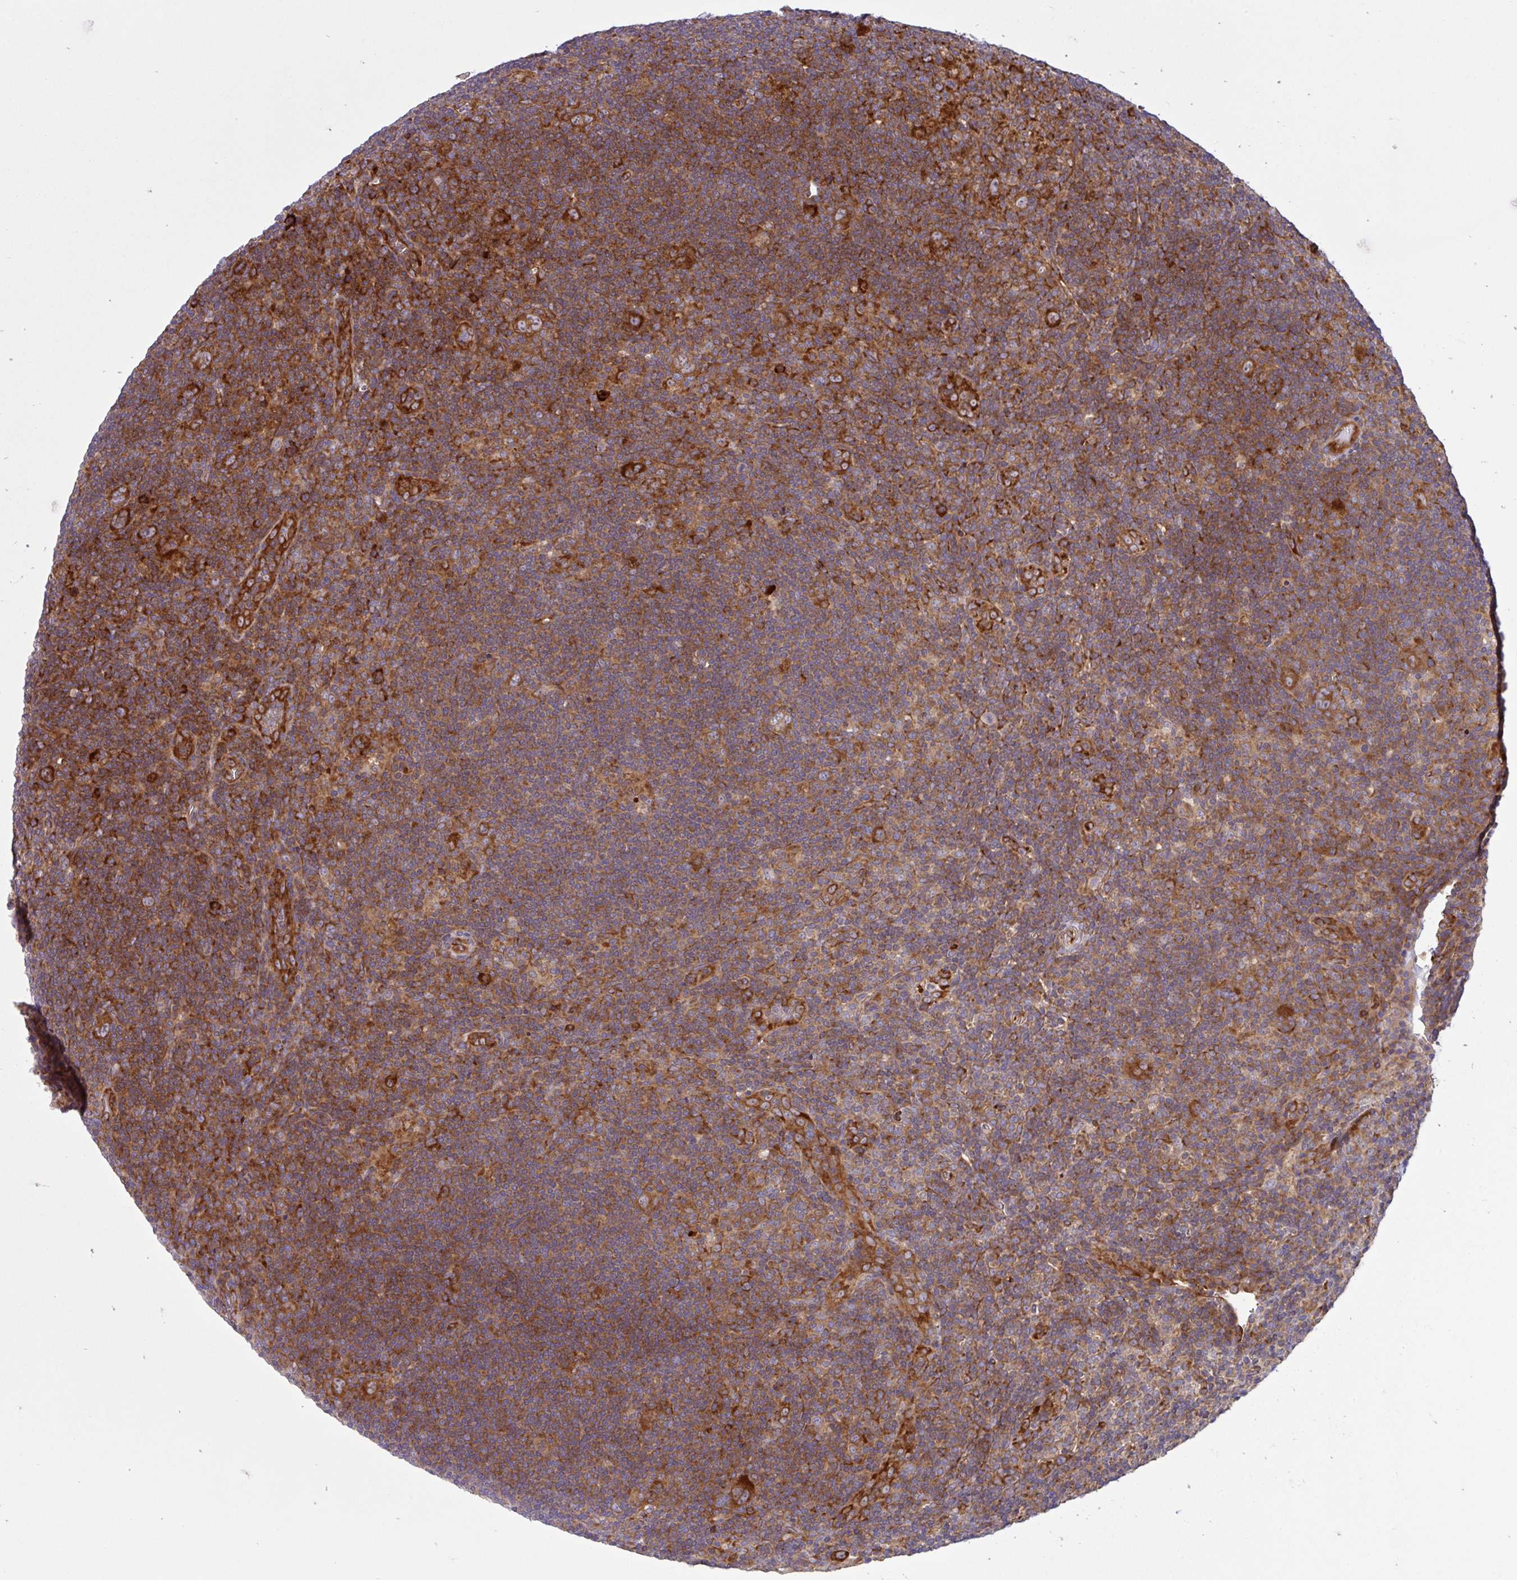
{"staining": {"intensity": "strong", "quantity": ">75%", "location": "cytoplasmic/membranous"}, "tissue": "lymphoma", "cell_type": "Tumor cells", "image_type": "cancer", "snomed": [{"axis": "morphology", "description": "Hodgkin's disease, NOS"}, {"axis": "topography", "description": "Lymph node"}], "caption": "Lymphoma stained with DAB IHC exhibits high levels of strong cytoplasmic/membranous staining in approximately >75% of tumor cells.", "gene": "NTPCR", "patient": {"sex": "female", "age": 57}}